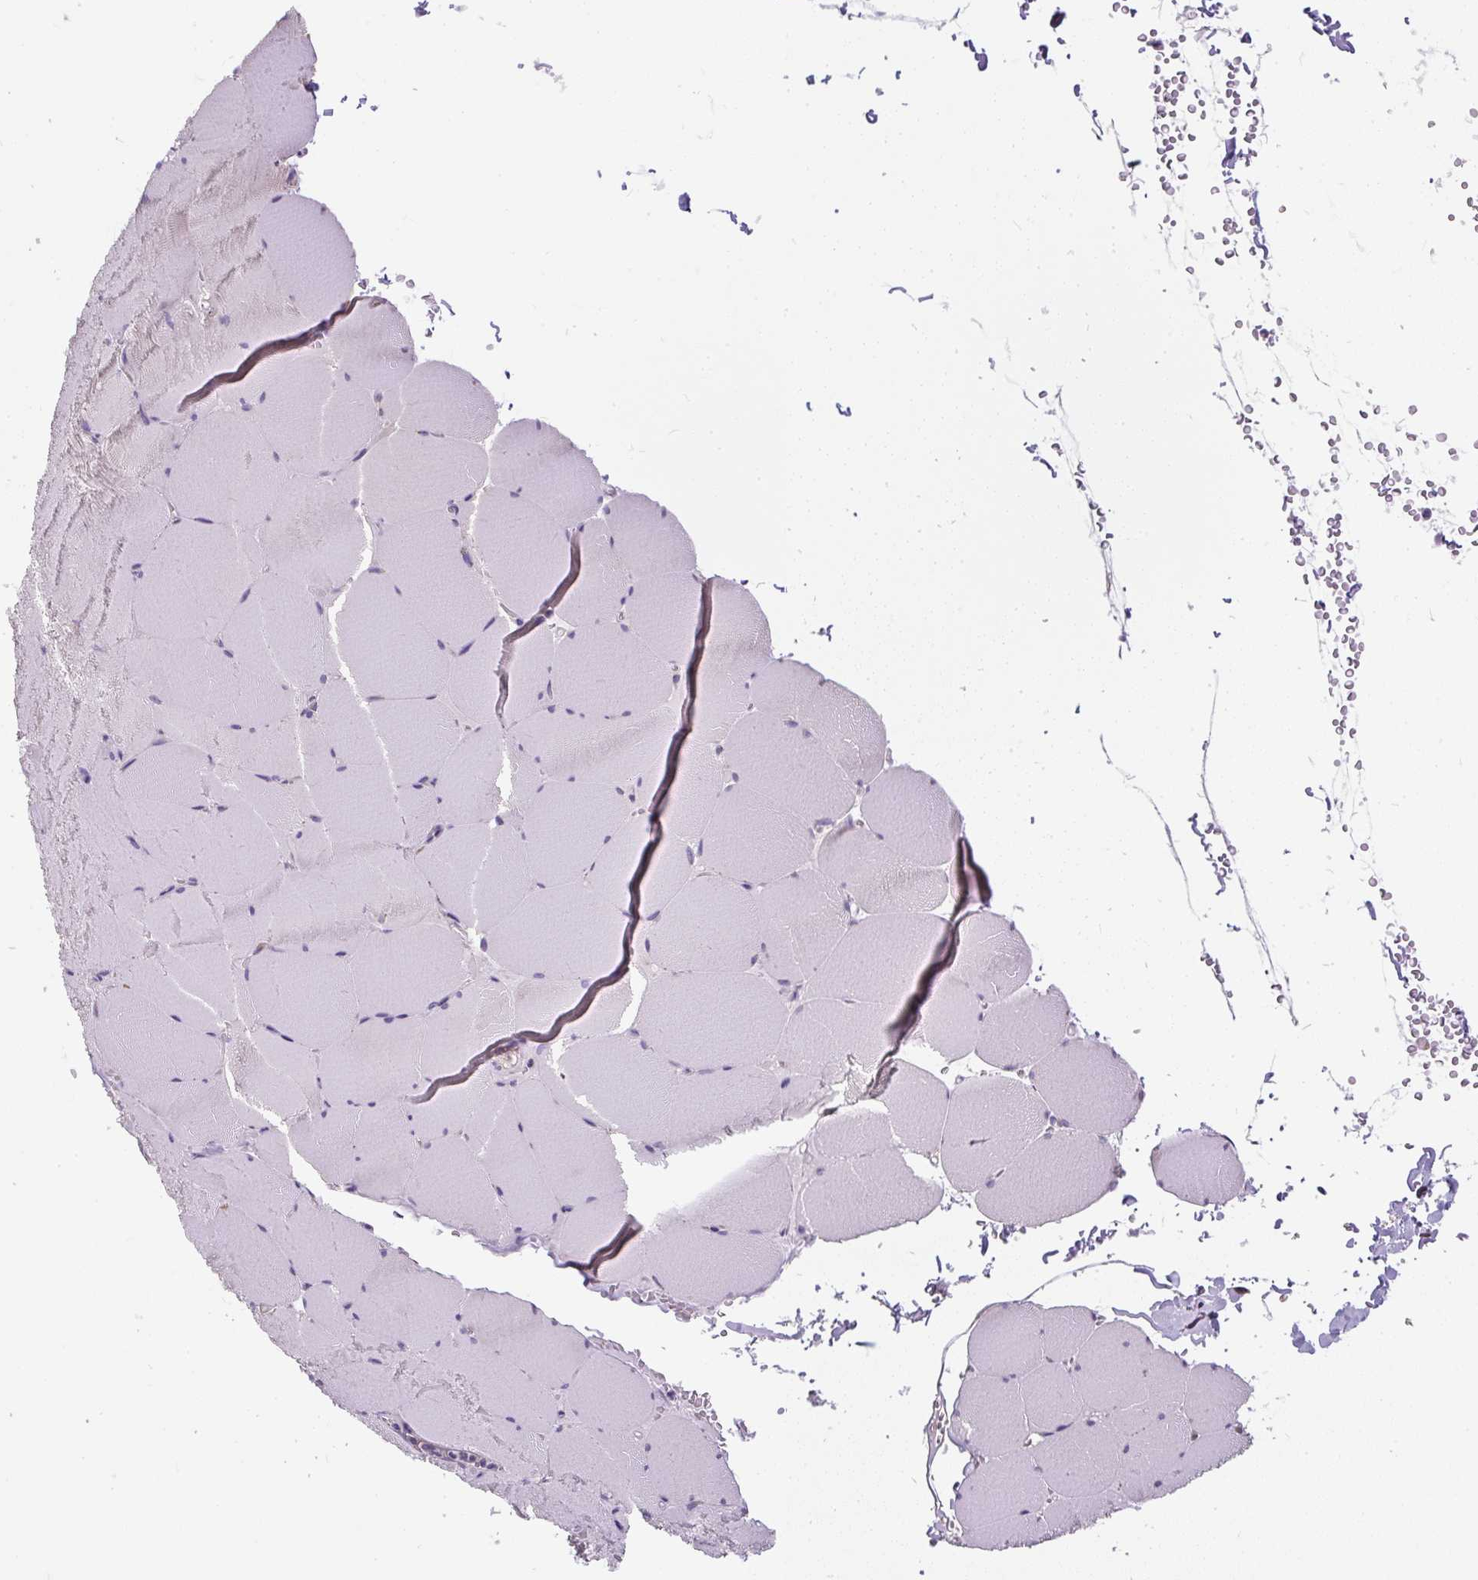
{"staining": {"intensity": "negative", "quantity": "none", "location": "none"}, "tissue": "skeletal muscle", "cell_type": "Myocytes", "image_type": "normal", "snomed": [{"axis": "morphology", "description": "Normal tissue, NOS"}, {"axis": "topography", "description": "Skeletal muscle"}, {"axis": "topography", "description": "Head-Neck"}], "caption": "Unremarkable skeletal muscle was stained to show a protein in brown. There is no significant staining in myocytes. (IHC, brightfield microscopy, high magnification).", "gene": "CYP20A1", "patient": {"sex": "male", "age": 66}}